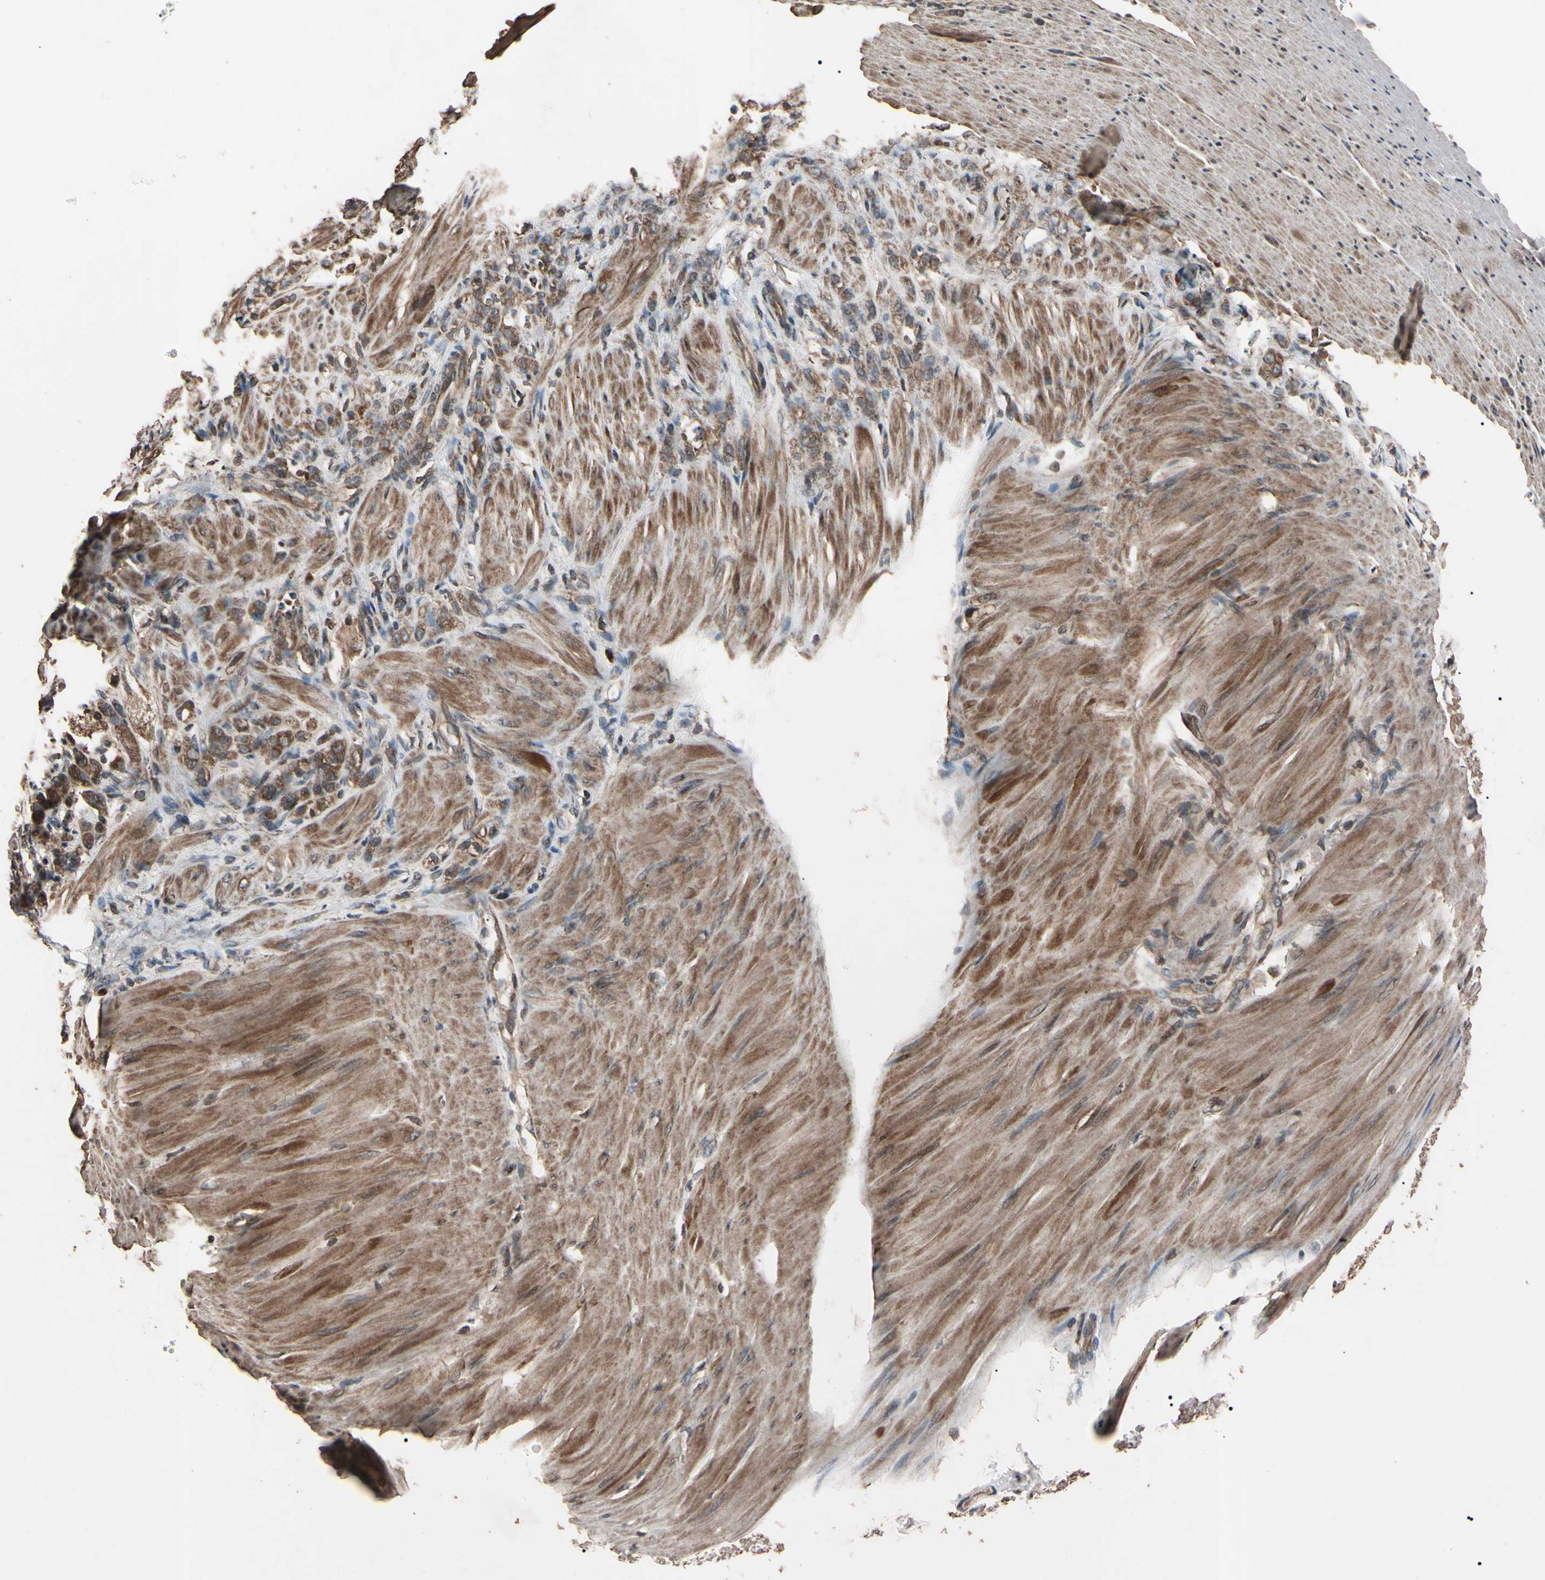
{"staining": {"intensity": "moderate", "quantity": ">75%", "location": "cytoplasmic/membranous"}, "tissue": "stomach cancer", "cell_type": "Tumor cells", "image_type": "cancer", "snomed": [{"axis": "morphology", "description": "Adenocarcinoma, NOS"}, {"axis": "topography", "description": "Stomach"}], "caption": "Stomach cancer (adenocarcinoma) was stained to show a protein in brown. There is medium levels of moderate cytoplasmic/membranous positivity in approximately >75% of tumor cells.", "gene": "TNFRSF1A", "patient": {"sex": "male", "age": 82}}